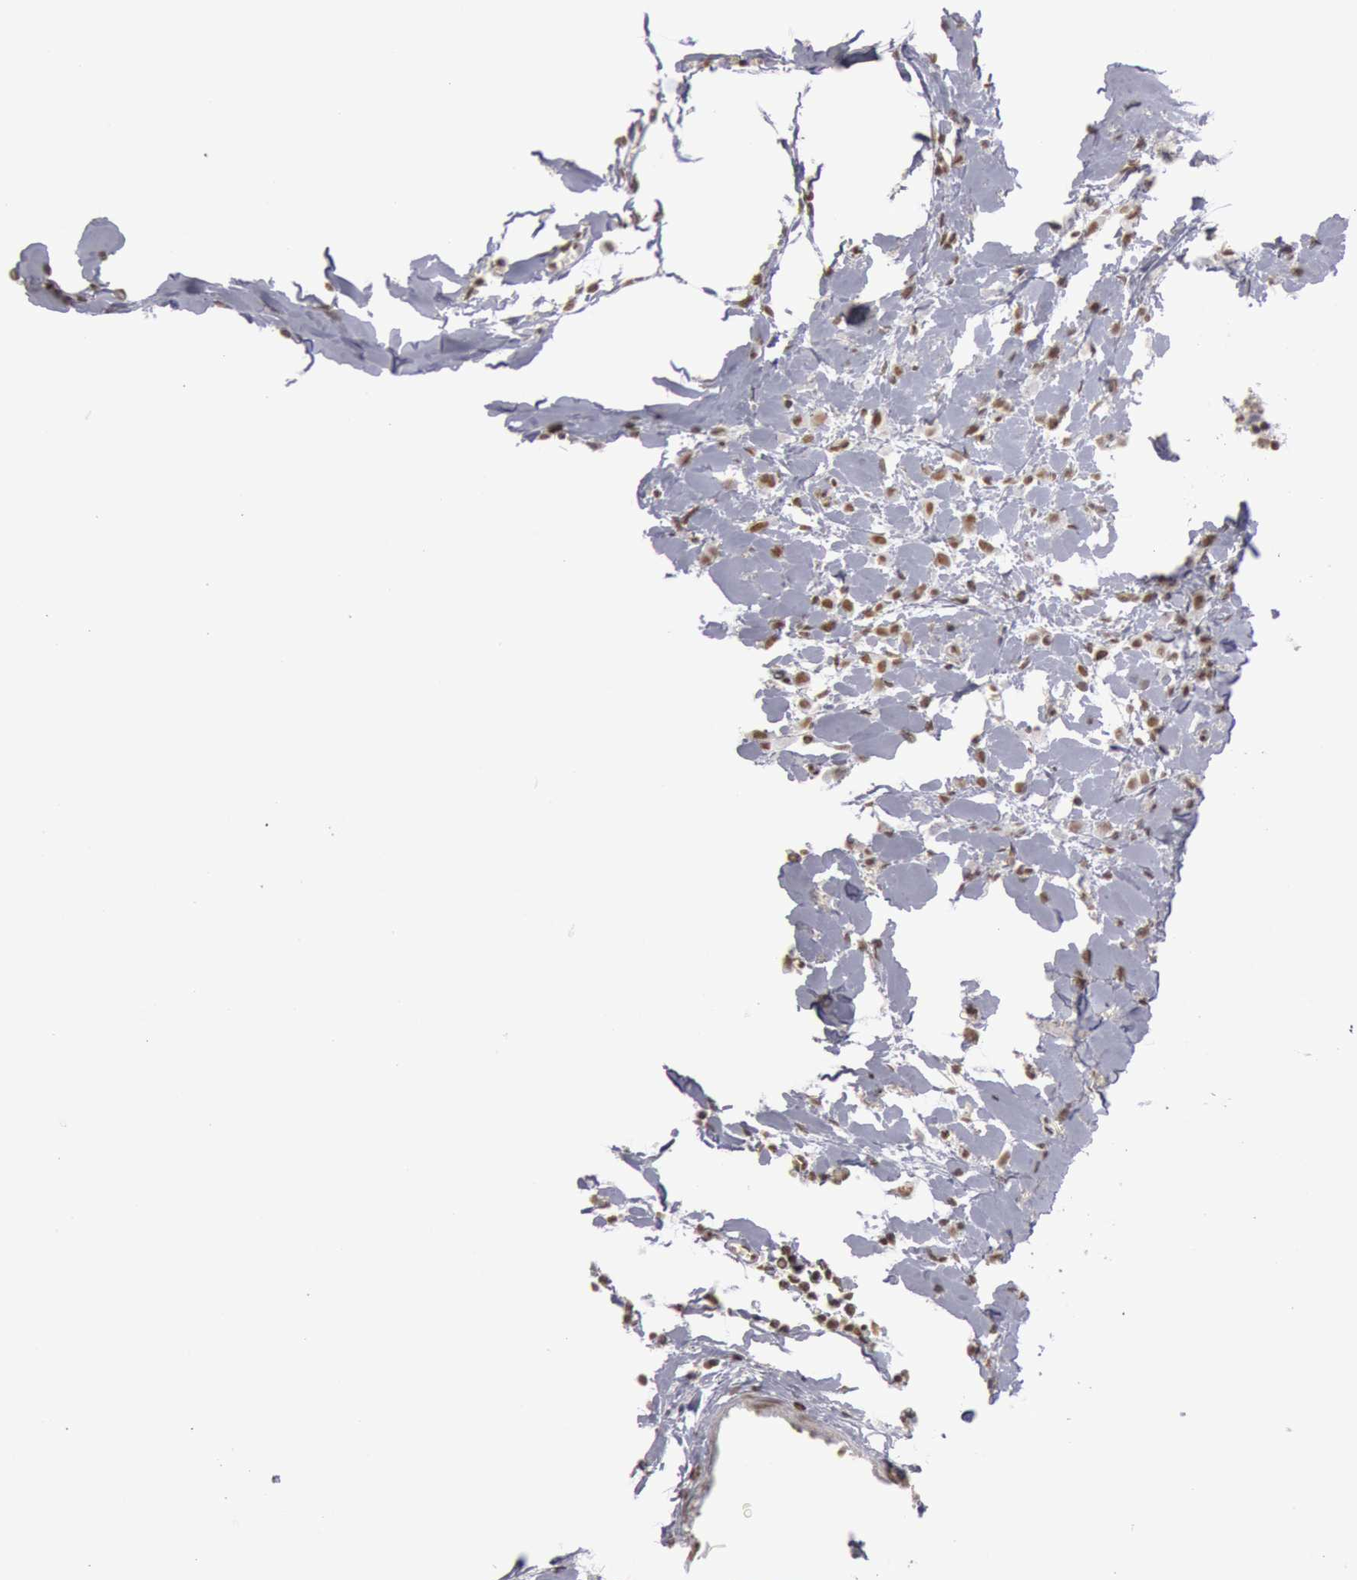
{"staining": {"intensity": "moderate", "quantity": ">75%", "location": "nuclear"}, "tissue": "breast cancer", "cell_type": "Tumor cells", "image_type": "cancer", "snomed": [{"axis": "morphology", "description": "Lobular carcinoma"}, {"axis": "topography", "description": "Breast"}], "caption": "Tumor cells display medium levels of moderate nuclear expression in approximately >75% of cells in human lobular carcinoma (breast). Nuclei are stained in blue.", "gene": "ESS2", "patient": {"sex": "female", "age": 57}}